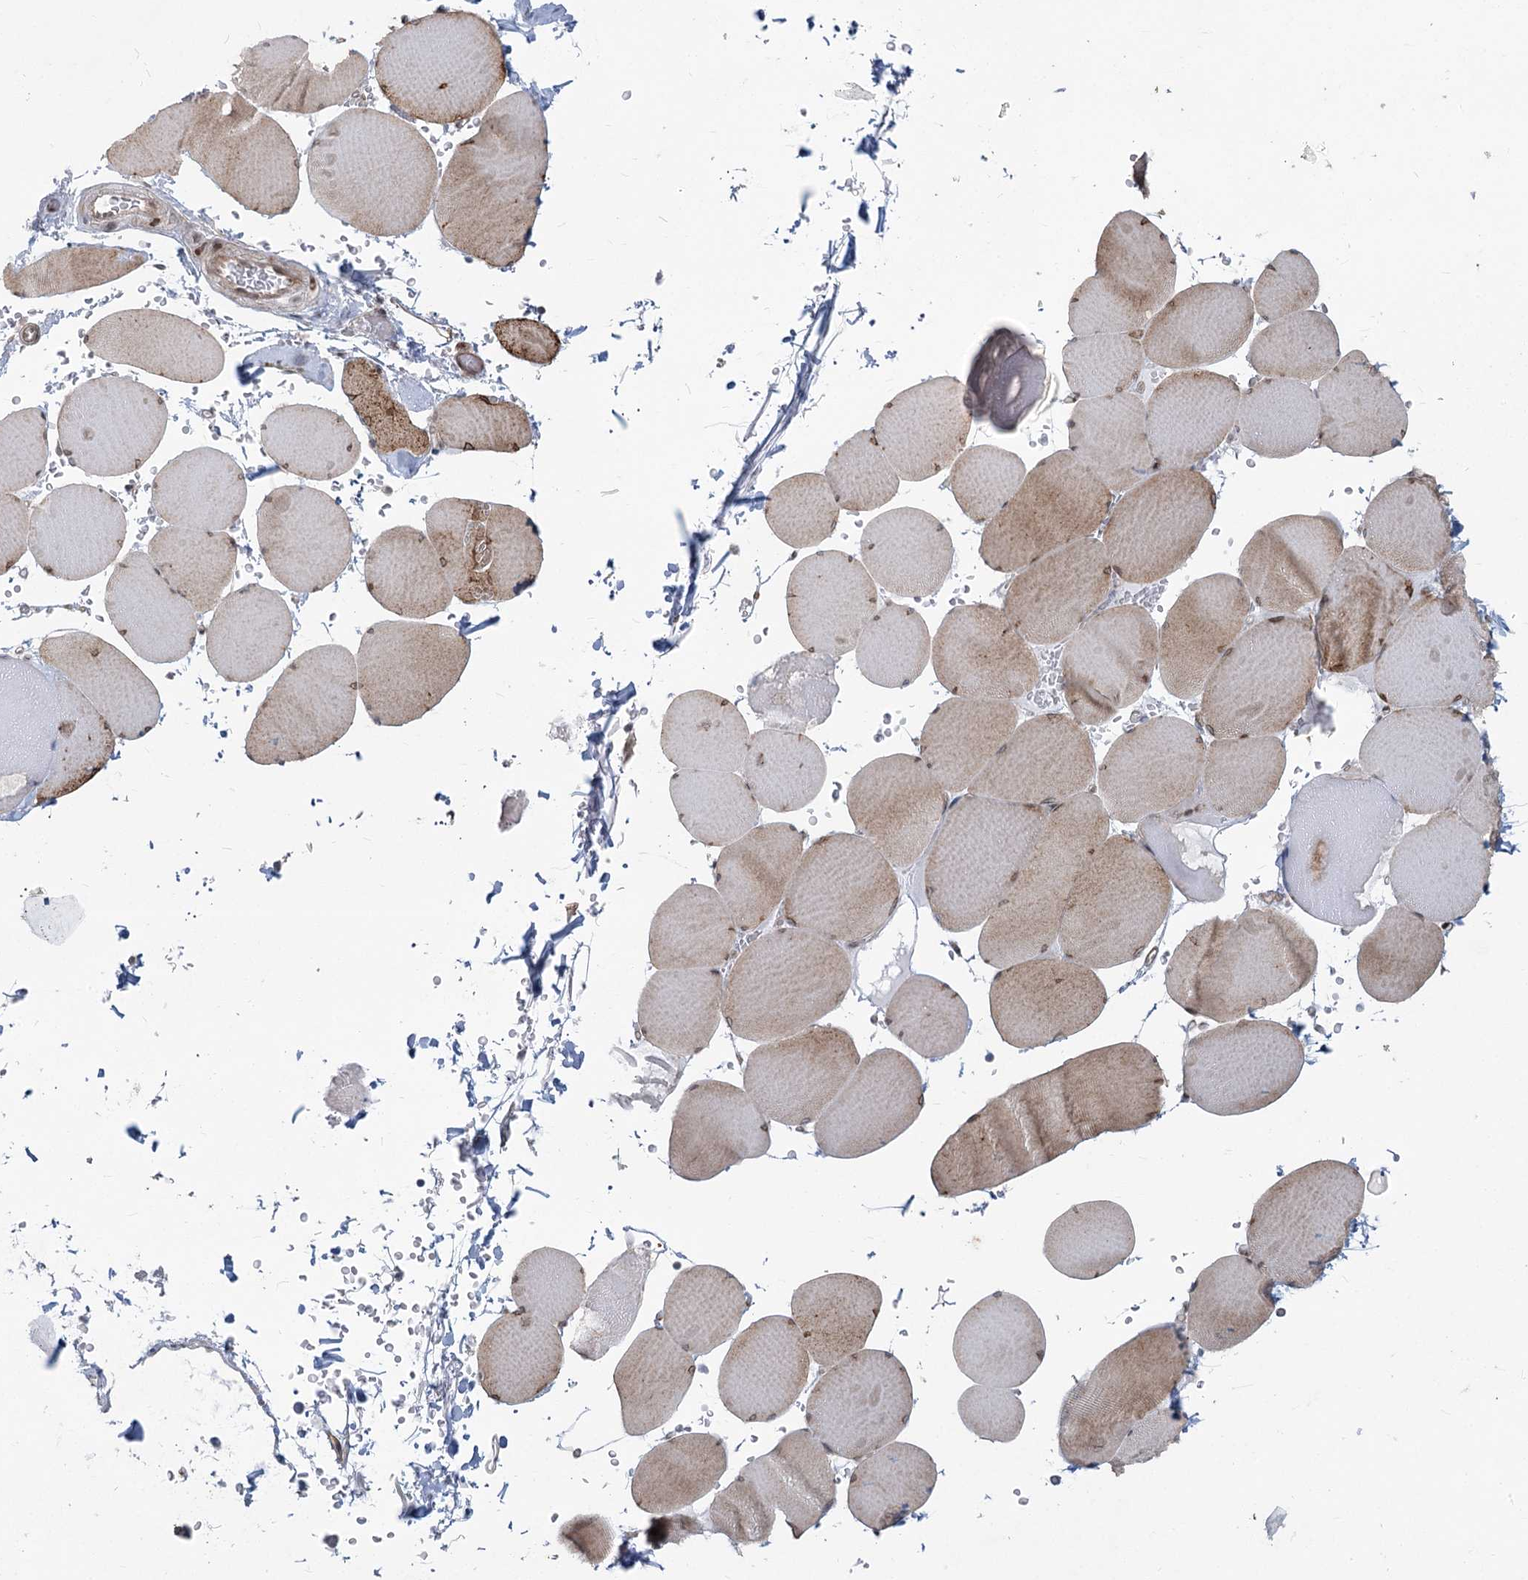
{"staining": {"intensity": "weak", "quantity": "25%-75%", "location": "cytoplasmic/membranous,nuclear"}, "tissue": "skeletal muscle", "cell_type": "Myocytes", "image_type": "normal", "snomed": [{"axis": "morphology", "description": "Normal tissue, NOS"}, {"axis": "topography", "description": "Skeletal muscle"}, {"axis": "topography", "description": "Head-Neck"}], "caption": "Protein staining of unremarkable skeletal muscle shows weak cytoplasmic/membranous,nuclear staining in approximately 25%-75% of myocytes.", "gene": "ABITRAM", "patient": {"sex": "male", "age": 66}}